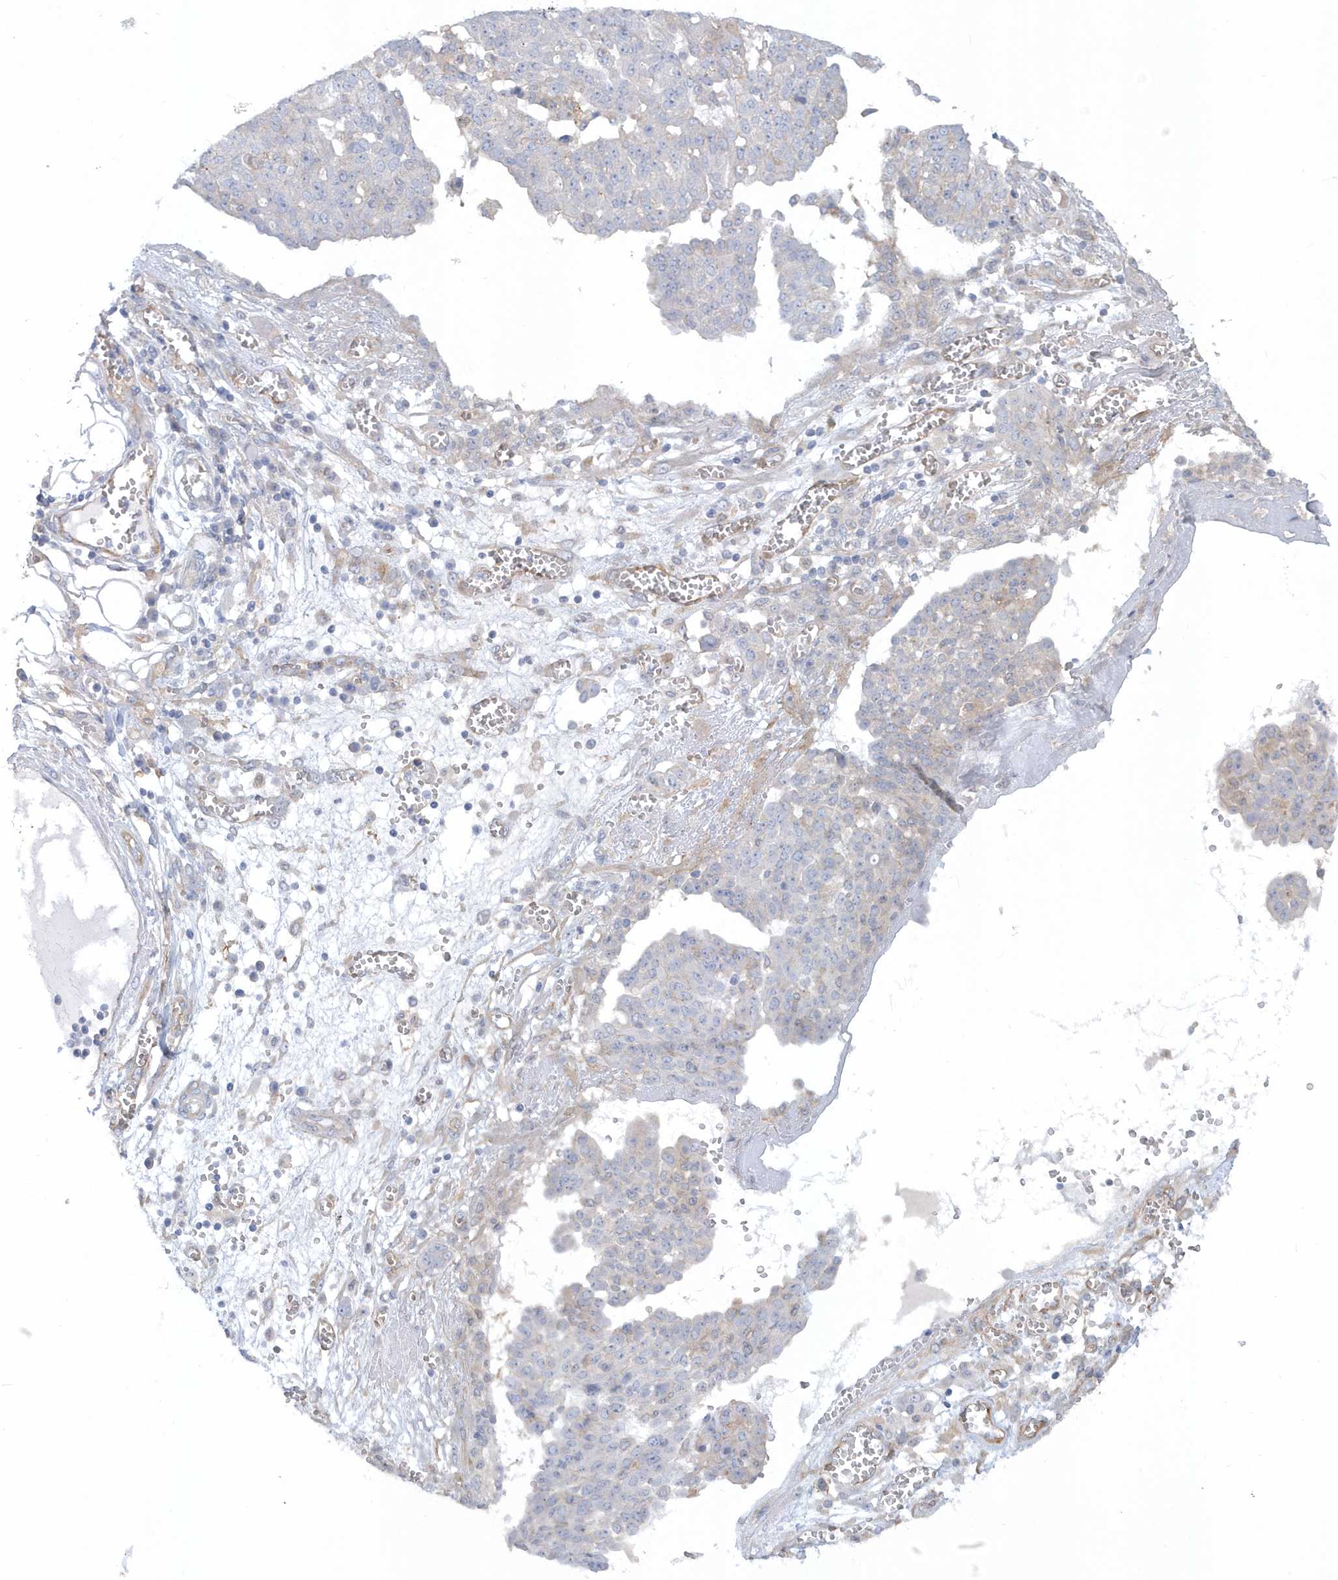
{"staining": {"intensity": "negative", "quantity": "none", "location": "none"}, "tissue": "ovarian cancer", "cell_type": "Tumor cells", "image_type": "cancer", "snomed": [{"axis": "morphology", "description": "Cystadenocarcinoma, serous, NOS"}, {"axis": "topography", "description": "Soft tissue"}, {"axis": "topography", "description": "Ovary"}], "caption": "Histopathology image shows no protein expression in tumor cells of serous cystadenocarcinoma (ovarian) tissue.", "gene": "RAI14", "patient": {"sex": "female", "age": 57}}